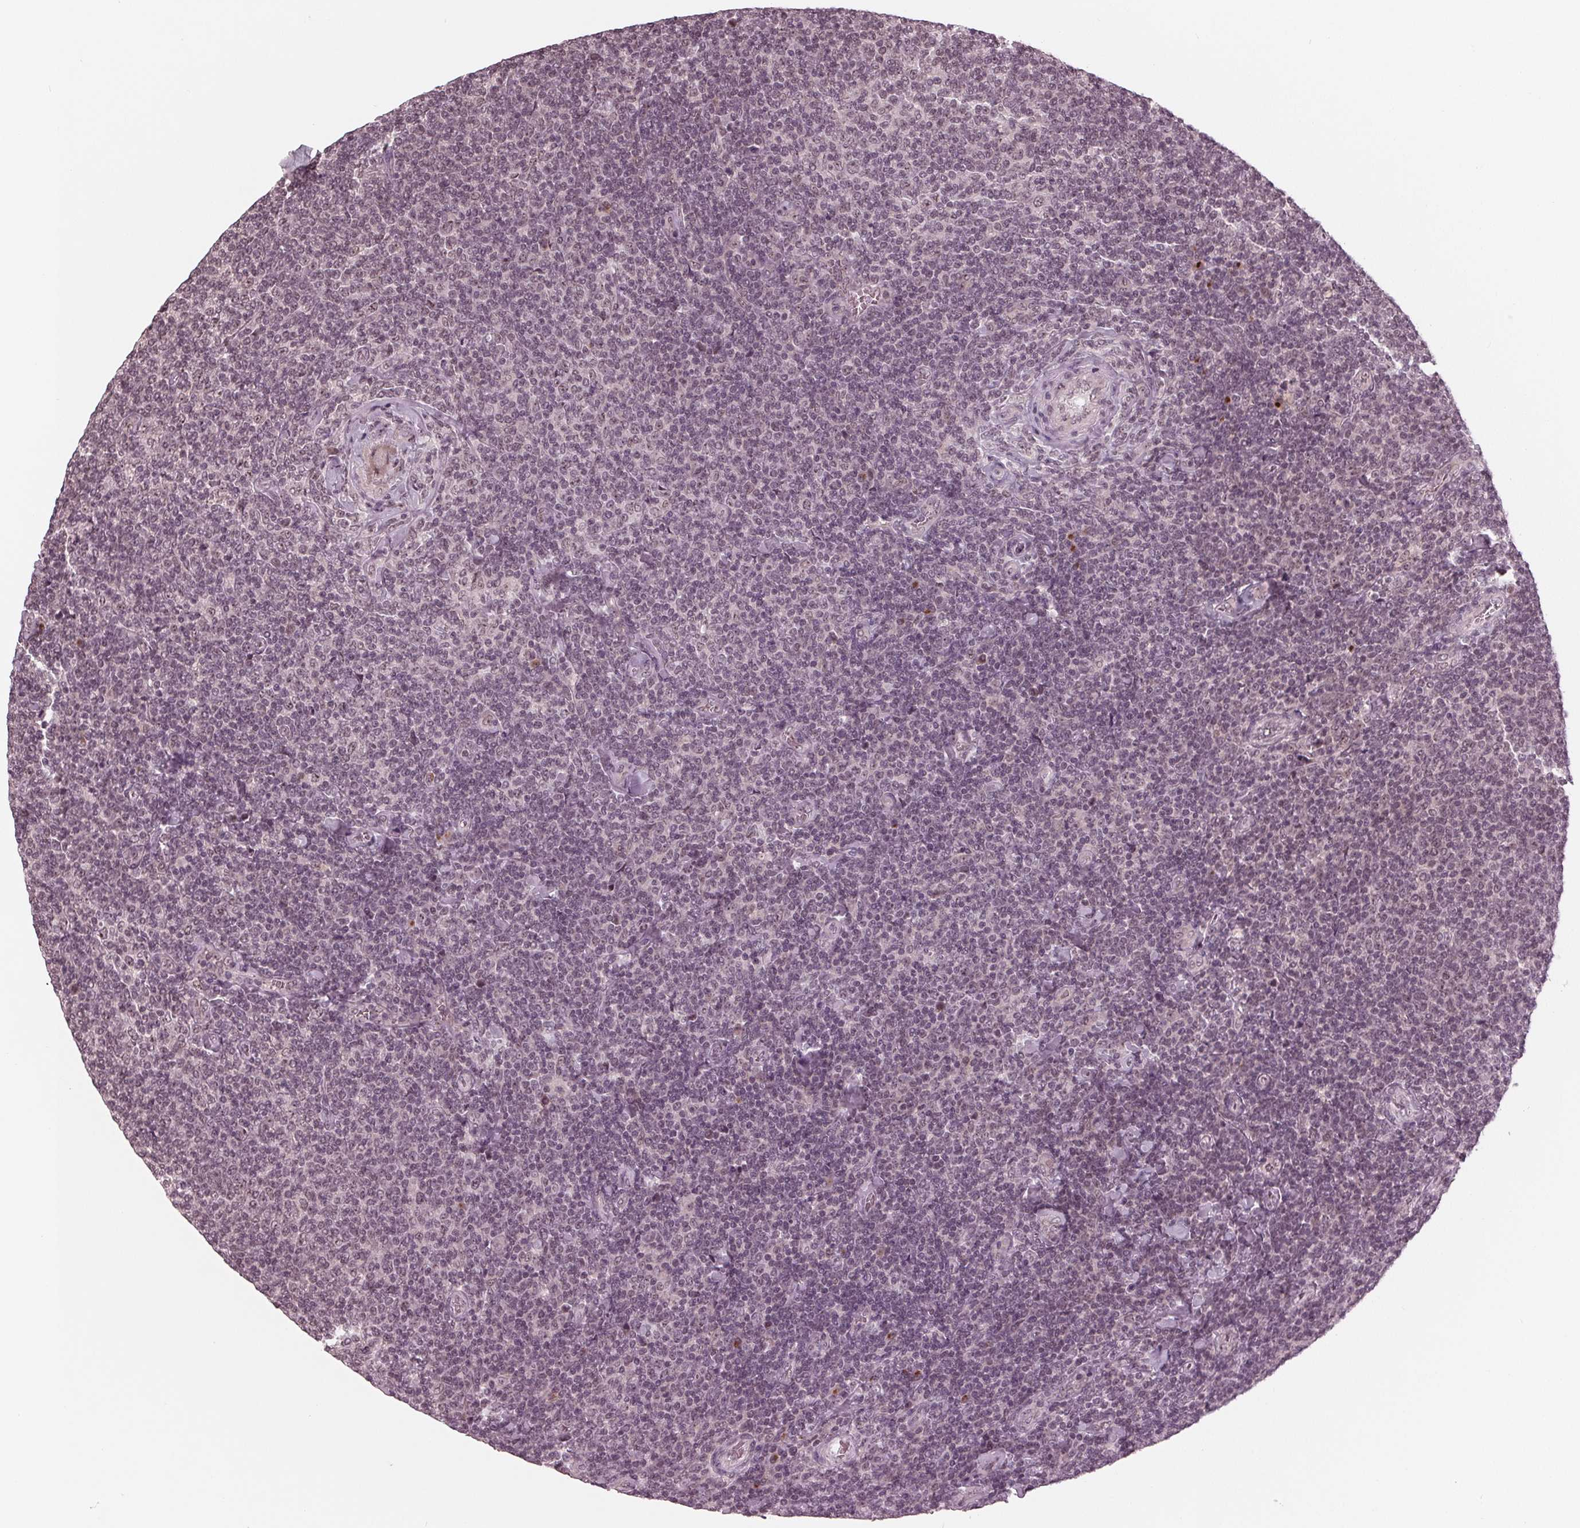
{"staining": {"intensity": "negative", "quantity": "none", "location": "none"}, "tissue": "lymphoma", "cell_type": "Tumor cells", "image_type": "cancer", "snomed": [{"axis": "morphology", "description": "Malignant lymphoma, non-Hodgkin's type, Low grade"}, {"axis": "topography", "description": "Lymph node"}], "caption": "Immunohistochemical staining of human lymphoma reveals no significant positivity in tumor cells.", "gene": "SLX4", "patient": {"sex": "male", "age": 52}}